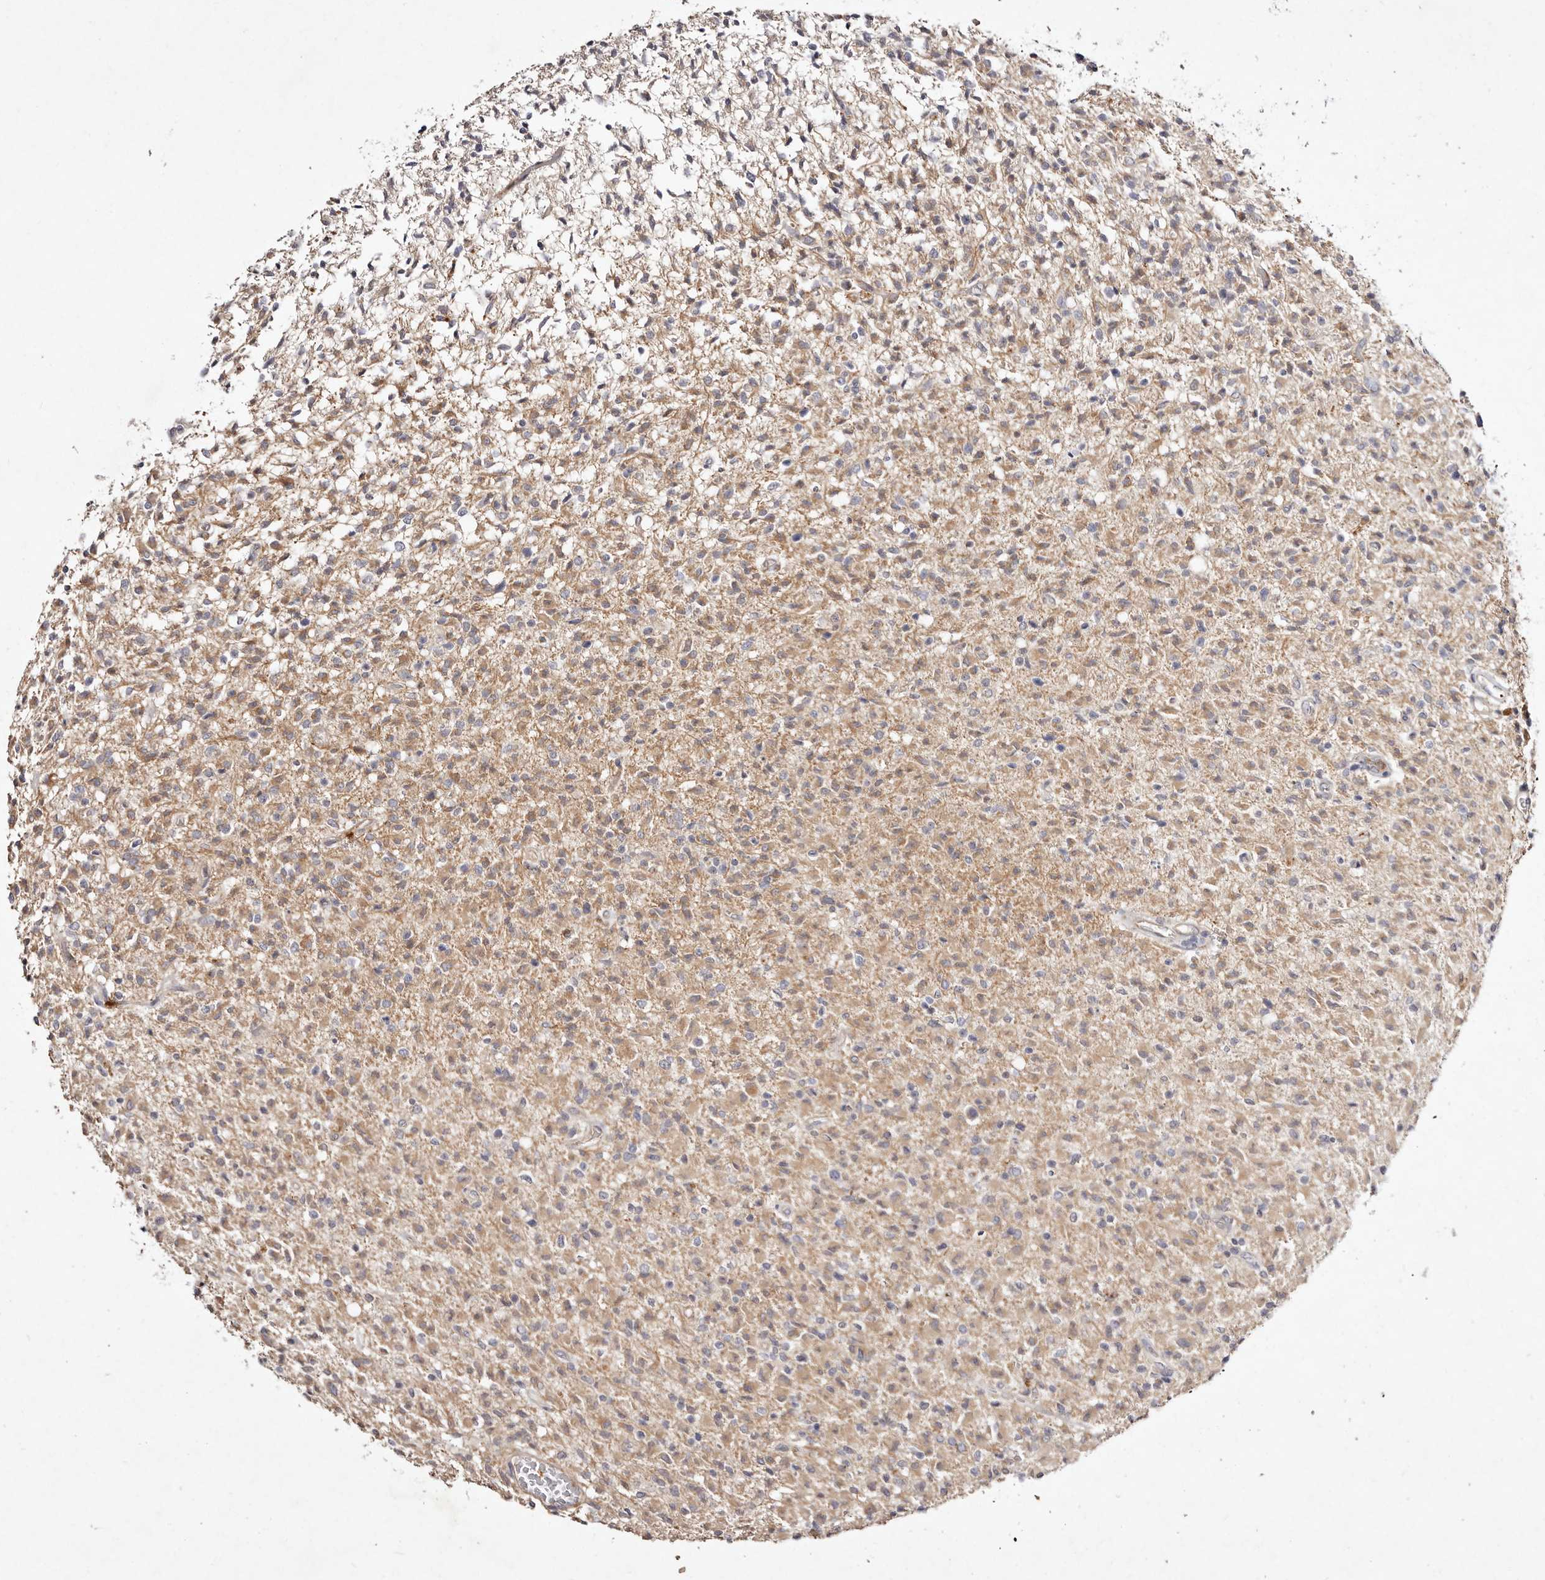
{"staining": {"intensity": "weak", "quantity": "25%-75%", "location": "cytoplasmic/membranous"}, "tissue": "glioma", "cell_type": "Tumor cells", "image_type": "cancer", "snomed": [{"axis": "morphology", "description": "Glioma, malignant, High grade"}, {"axis": "topography", "description": "Brain"}], "caption": "A micrograph showing weak cytoplasmic/membranous expression in about 25%-75% of tumor cells in glioma, as visualized by brown immunohistochemical staining.", "gene": "MTMR11", "patient": {"sex": "female", "age": 57}}